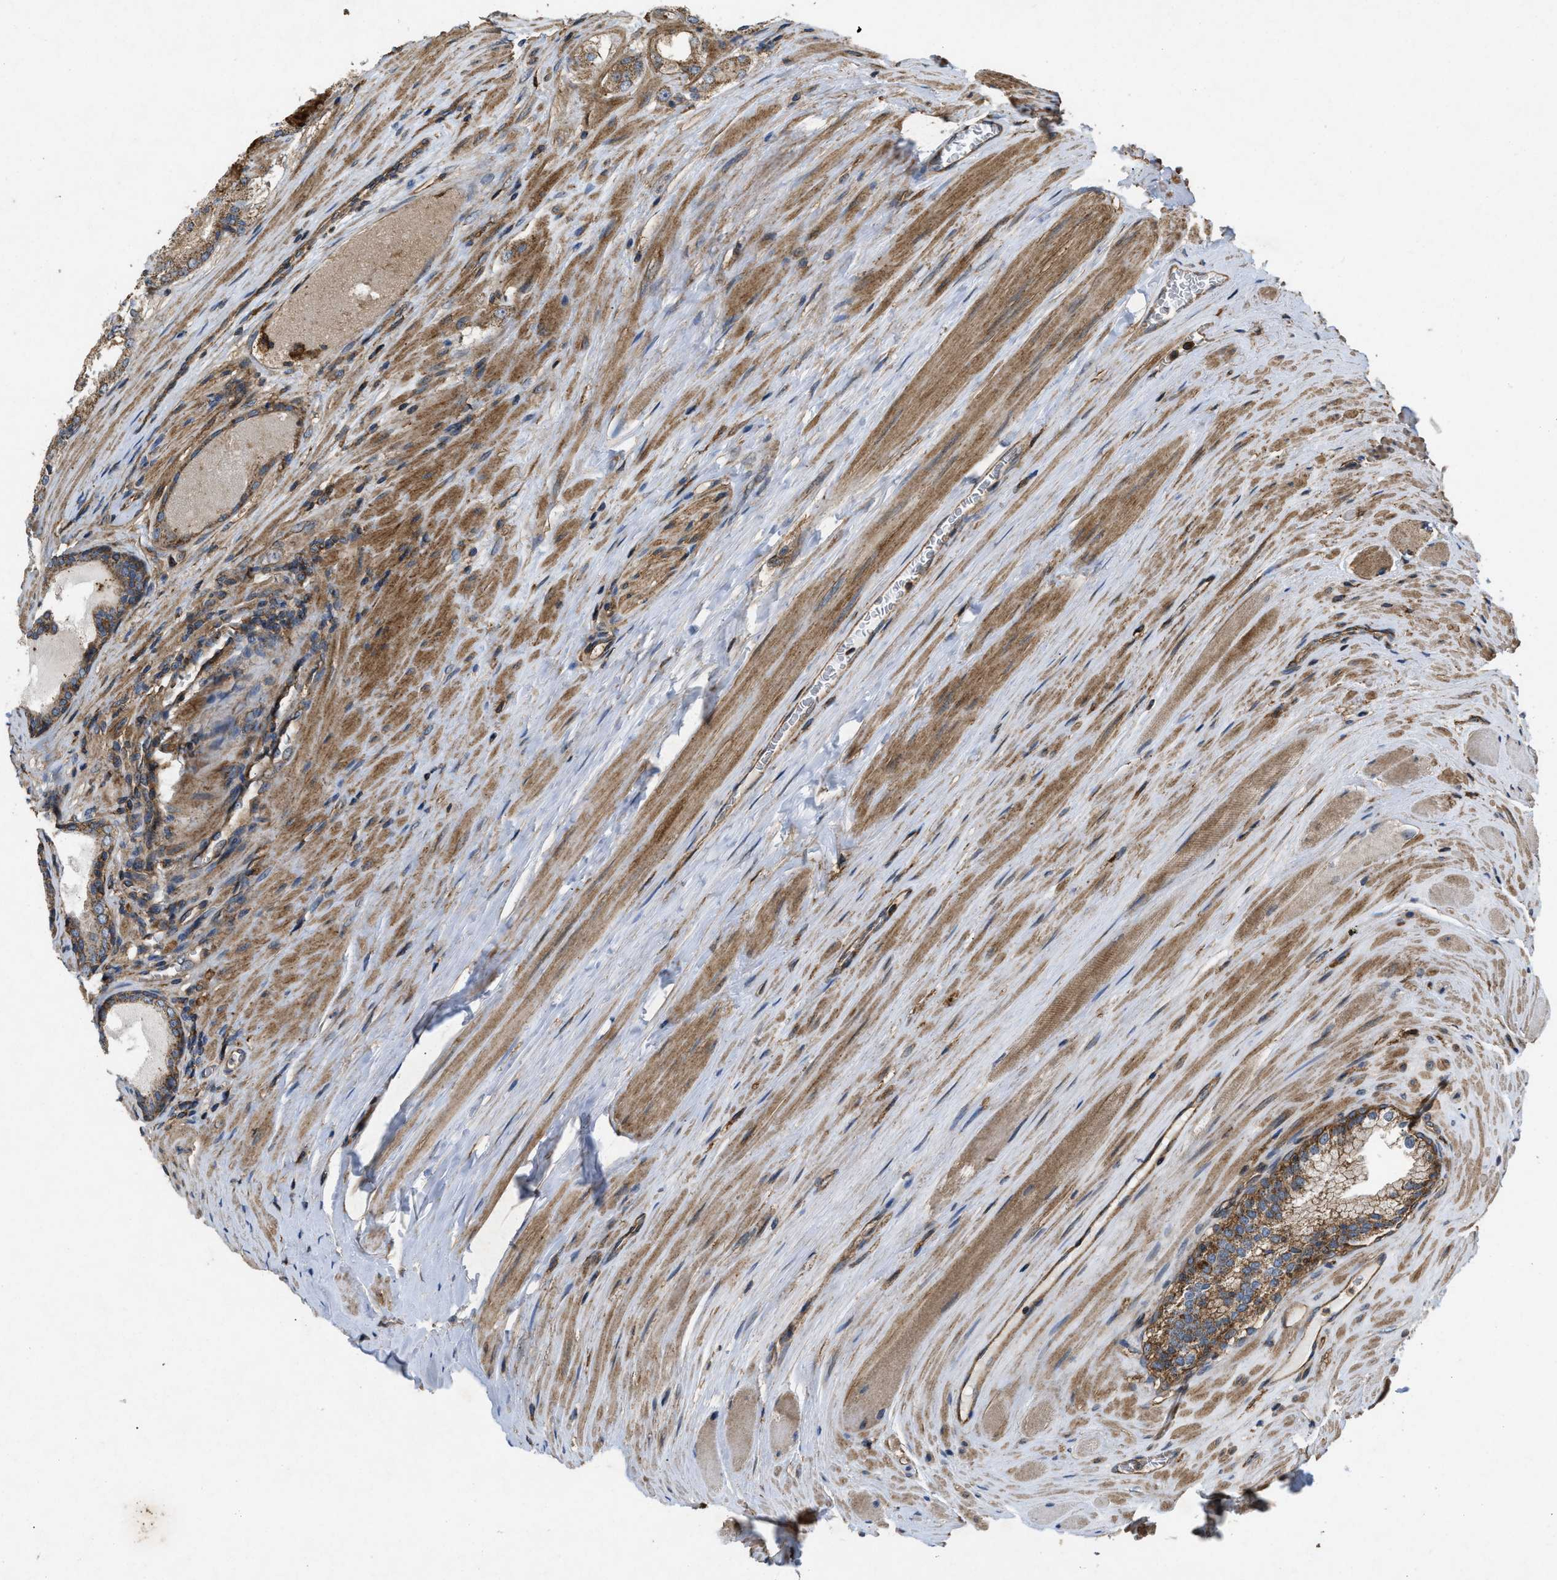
{"staining": {"intensity": "moderate", "quantity": ">75%", "location": "cytoplasmic/membranous"}, "tissue": "prostate cancer", "cell_type": "Tumor cells", "image_type": "cancer", "snomed": [{"axis": "morphology", "description": "Adenocarcinoma, Low grade"}, {"axis": "topography", "description": "Prostate"}], "caption": "The image exhibits a brown stain indicating the presence of a protein in the cytoplasmic/membranous of tumor cells in prostate cancer (adenocarcinoma (low-grade)). The staining is performed using DAB brown chromogen to label protein expression. The nuclei are counter-stained blue using hematoxylin.", "gene": "GNB4", "patient": {"sex": "male", "age": 70}}